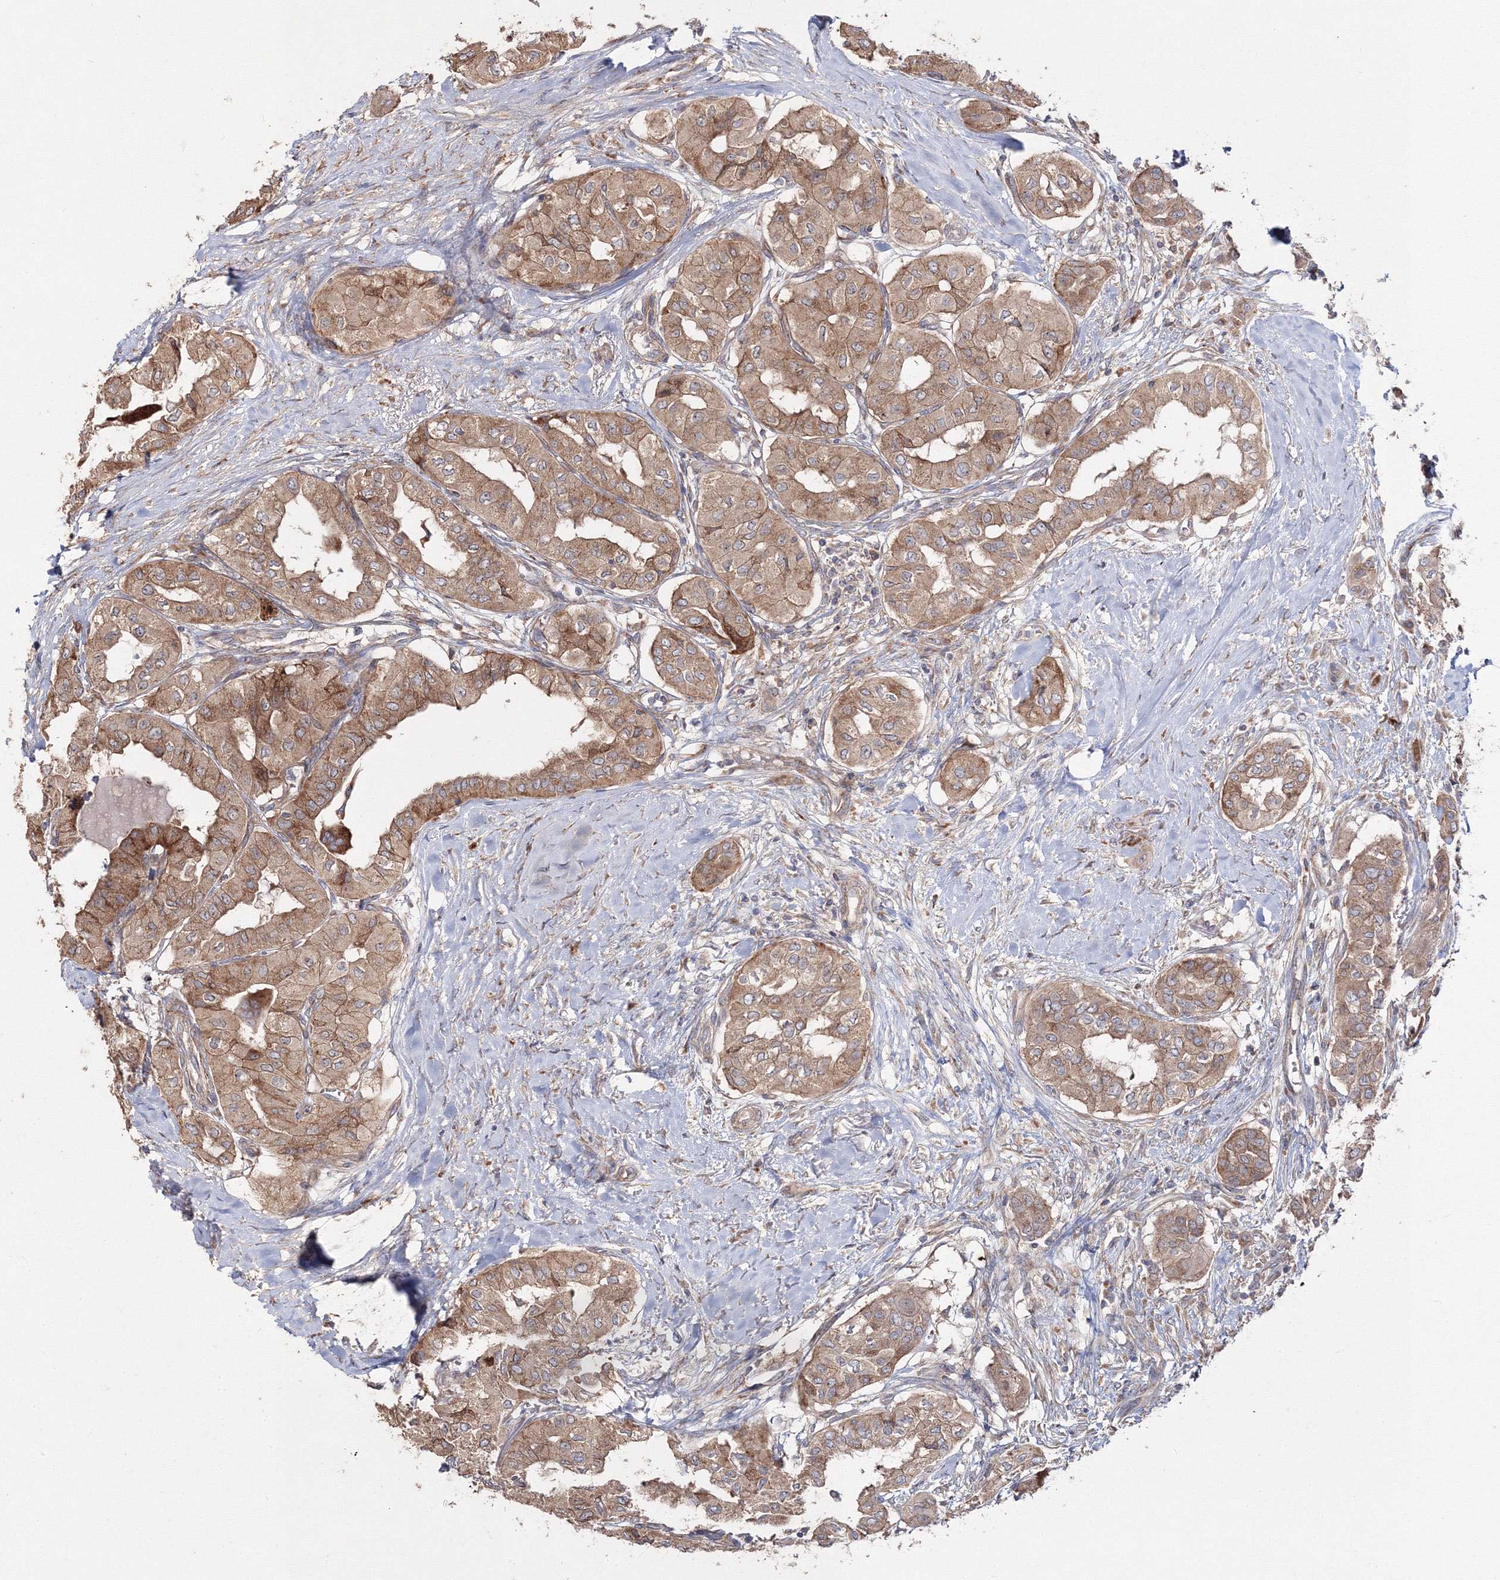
{"staining": {"intensity": "moderate", "quantity": ">75%", "location": "cytoplasmic/membranous"}, "tissue": "thyroid cancer", "cell_type": "Tumor cells", "image_type": "cancer", "snomed": [{"axis": "morphology", "description": "Papillary adenocarcinoma, NOS"}, {"axis": "topography", "description": "Thyroid gland"}], "caption": "A medium amount of moderate cytoplasmic/membranous positivity is seen in about >75% of tumor cells in thyroid cancer (papillary adenocarcinoma) tissue.", "gene": "DDO", "patient": {"sex": "female", "age": 59}}